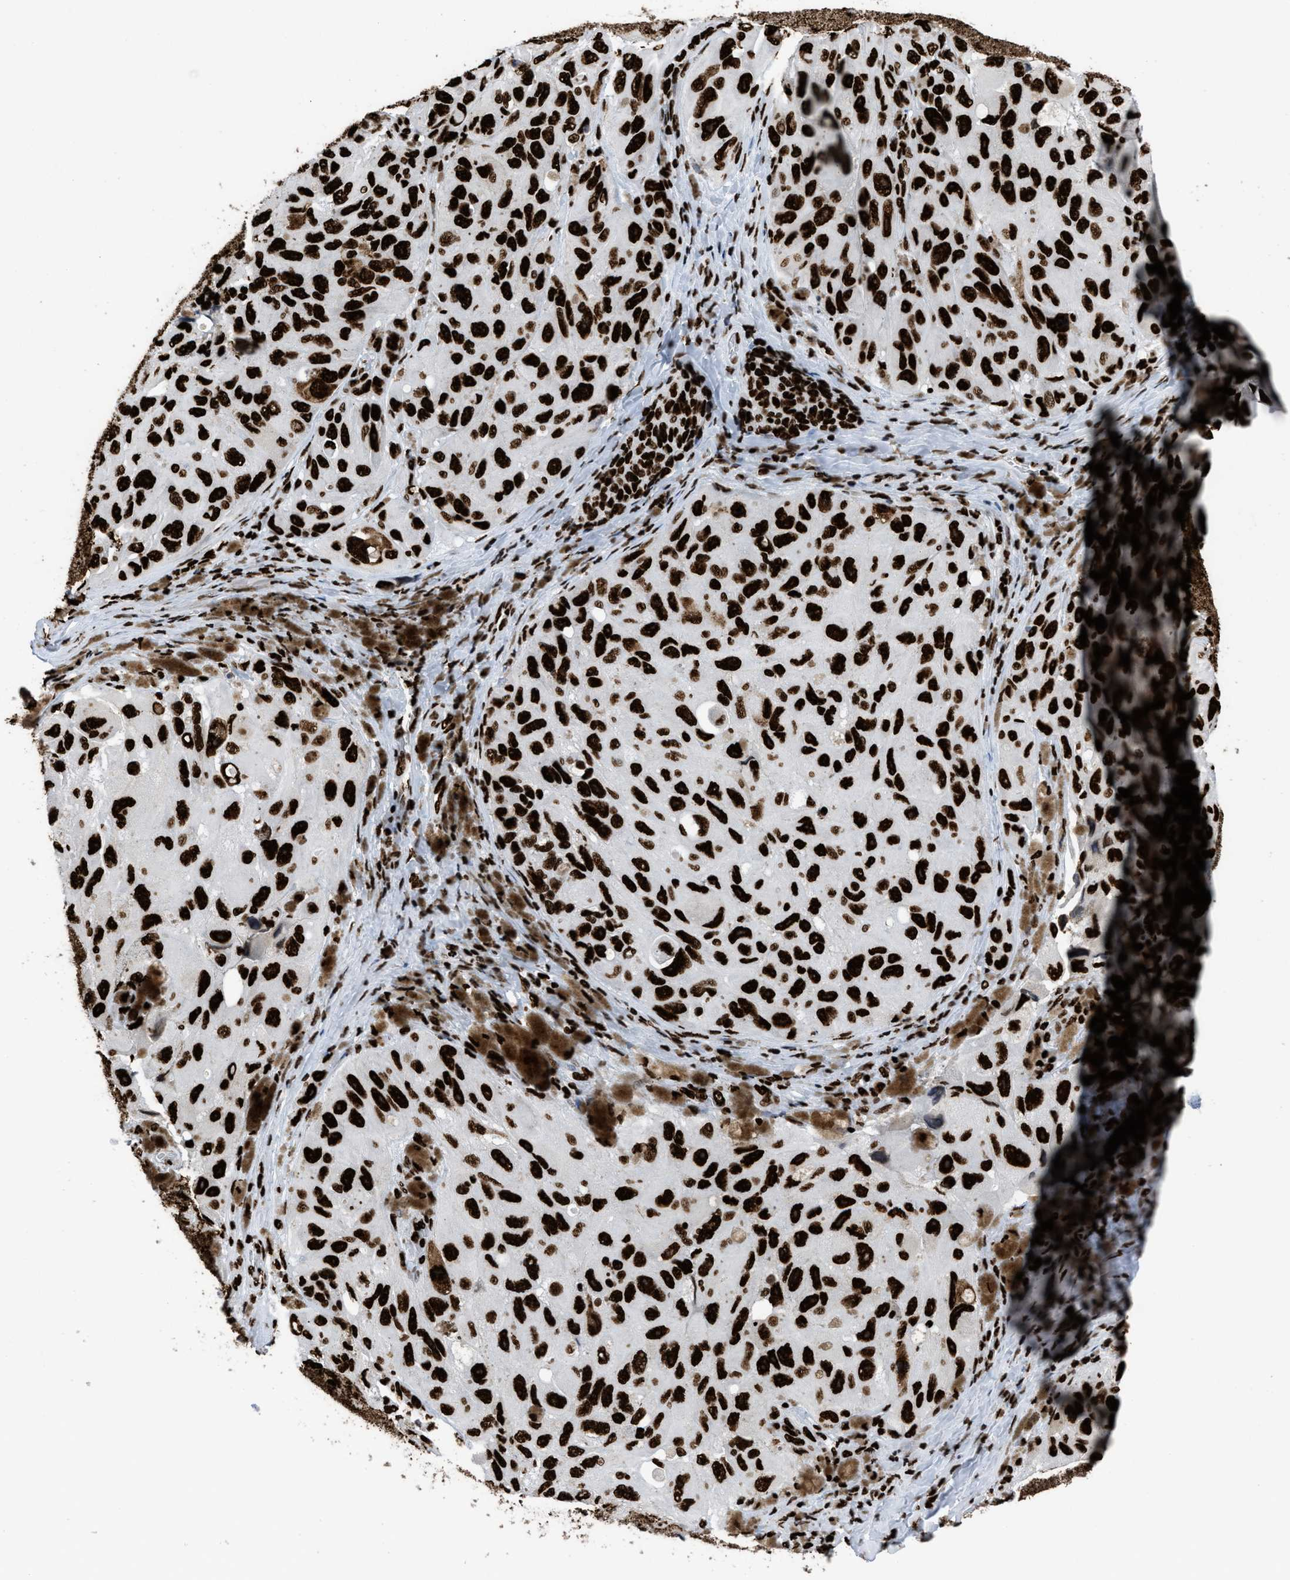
{"staining": {"intensity": "strong", "quantity": ">75%", "location": "nuclear"}, "tissue": "melanoma", "cell_type": "Tumor cells", "image_type": "cancer", "snomed": [{"axis": "morphology", "description": "Malignant melanoma, NOS"}, {"axis": "topography", "description": "Skin"}], "caption": "A high-resolution histopathology image shows immunohistochemistry staining of malignant melanoma, which demonstrates strong nuclear expression in about >75% of tumor cells. (DAB = brown stain, brightfield microscopy at high magnification).", "gene": "HNRNPM", "patient": {"sex": "female", "age": 73}}